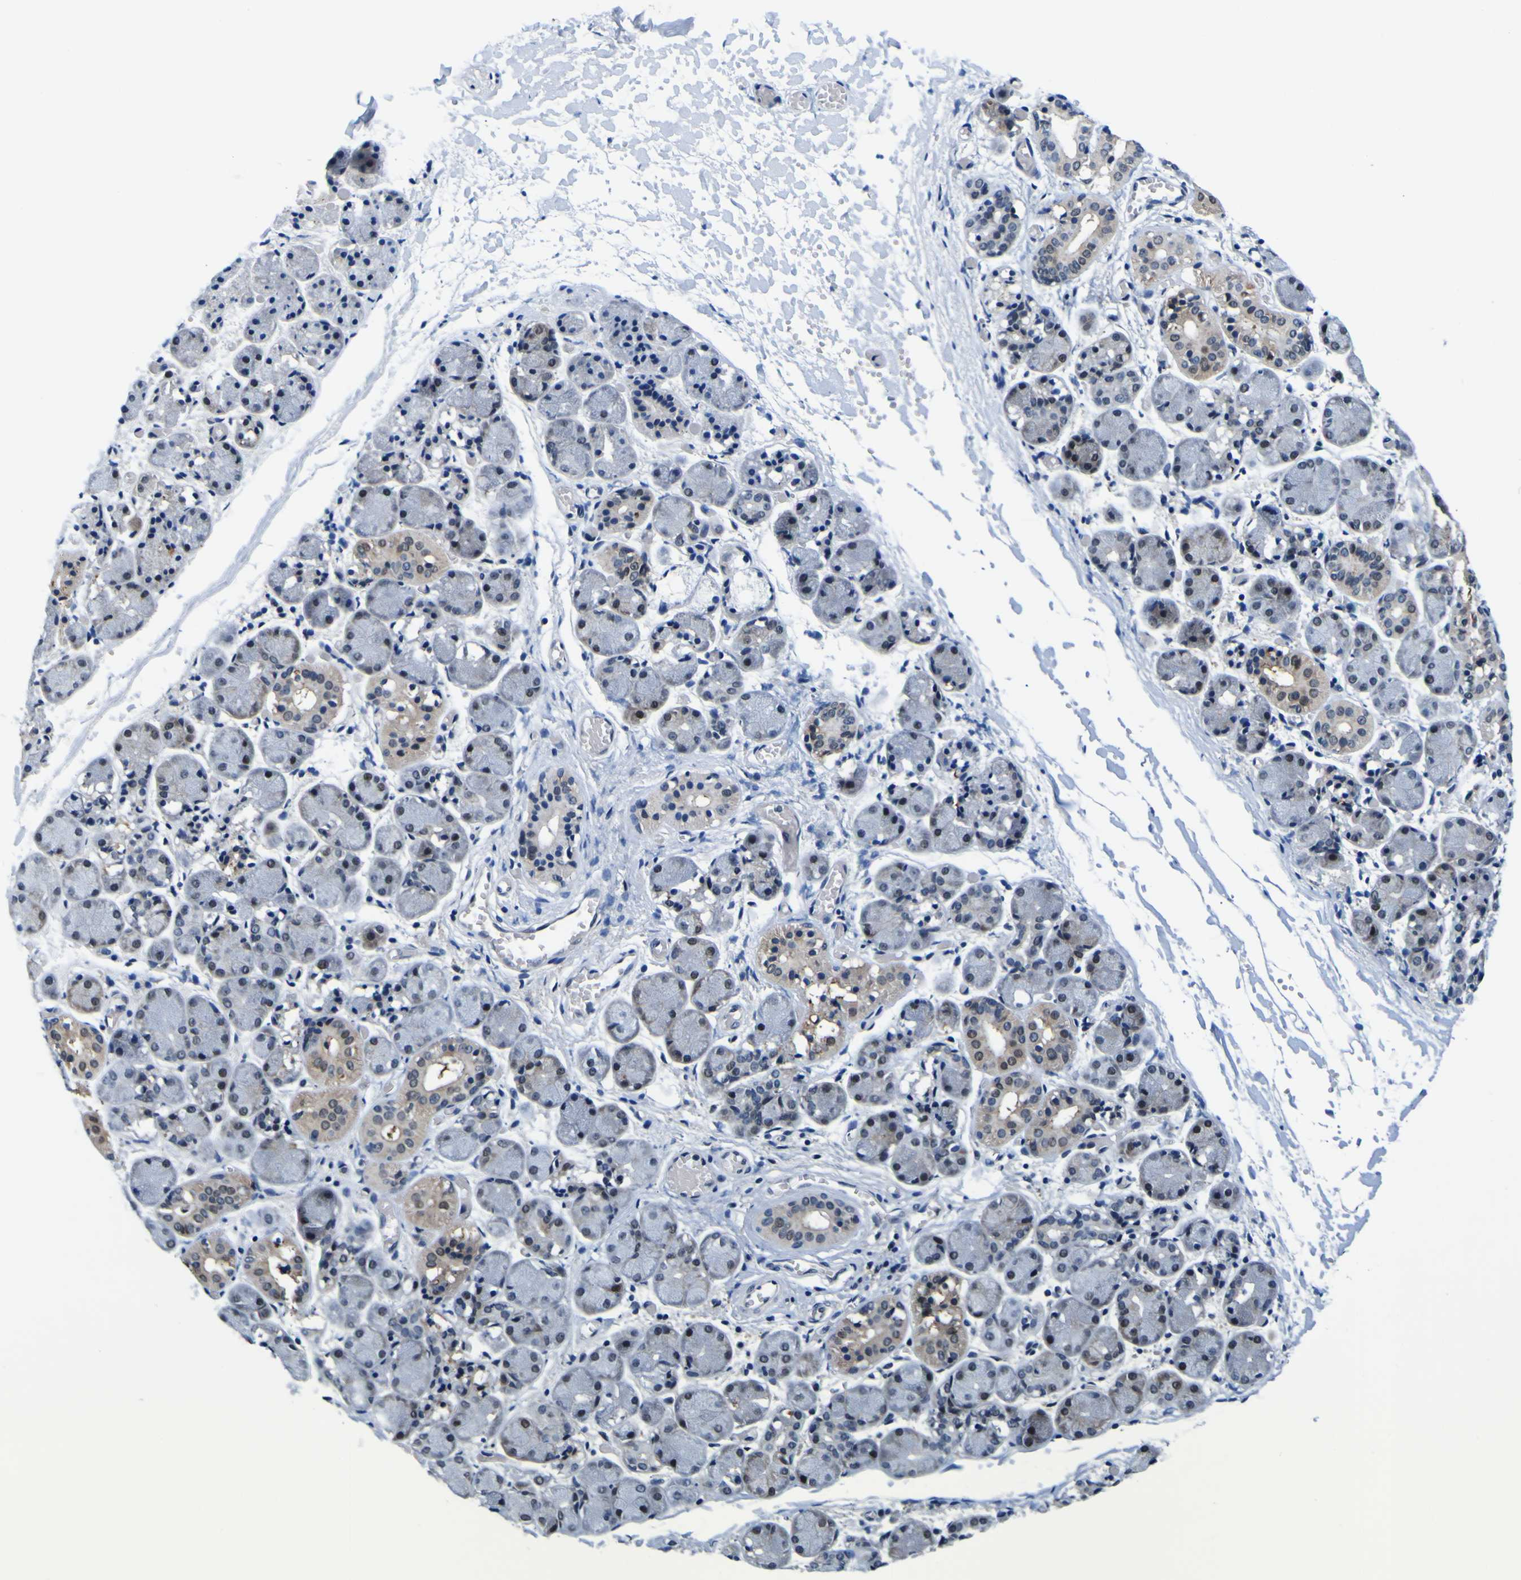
{"staining": {"intensity": "moderate", "quantity": "25%-75%", "location": "nuclear"}, "tissue": "salivary gland", "cell_type": "Glandular cells", "image_type": "normal", "snomed": [{"axis": "morphology", "description": "Normal tissue, NOS"}, {"axis": "topography", "description": "Salivary gland"}], "caption": "Protein analysis of benign salivary gland demonstrates moderate nuclear expression in approximately 25%-75% of glandular cells.", "gene": "CUL4B", "patient": {"sex": "female", "age": 24}}